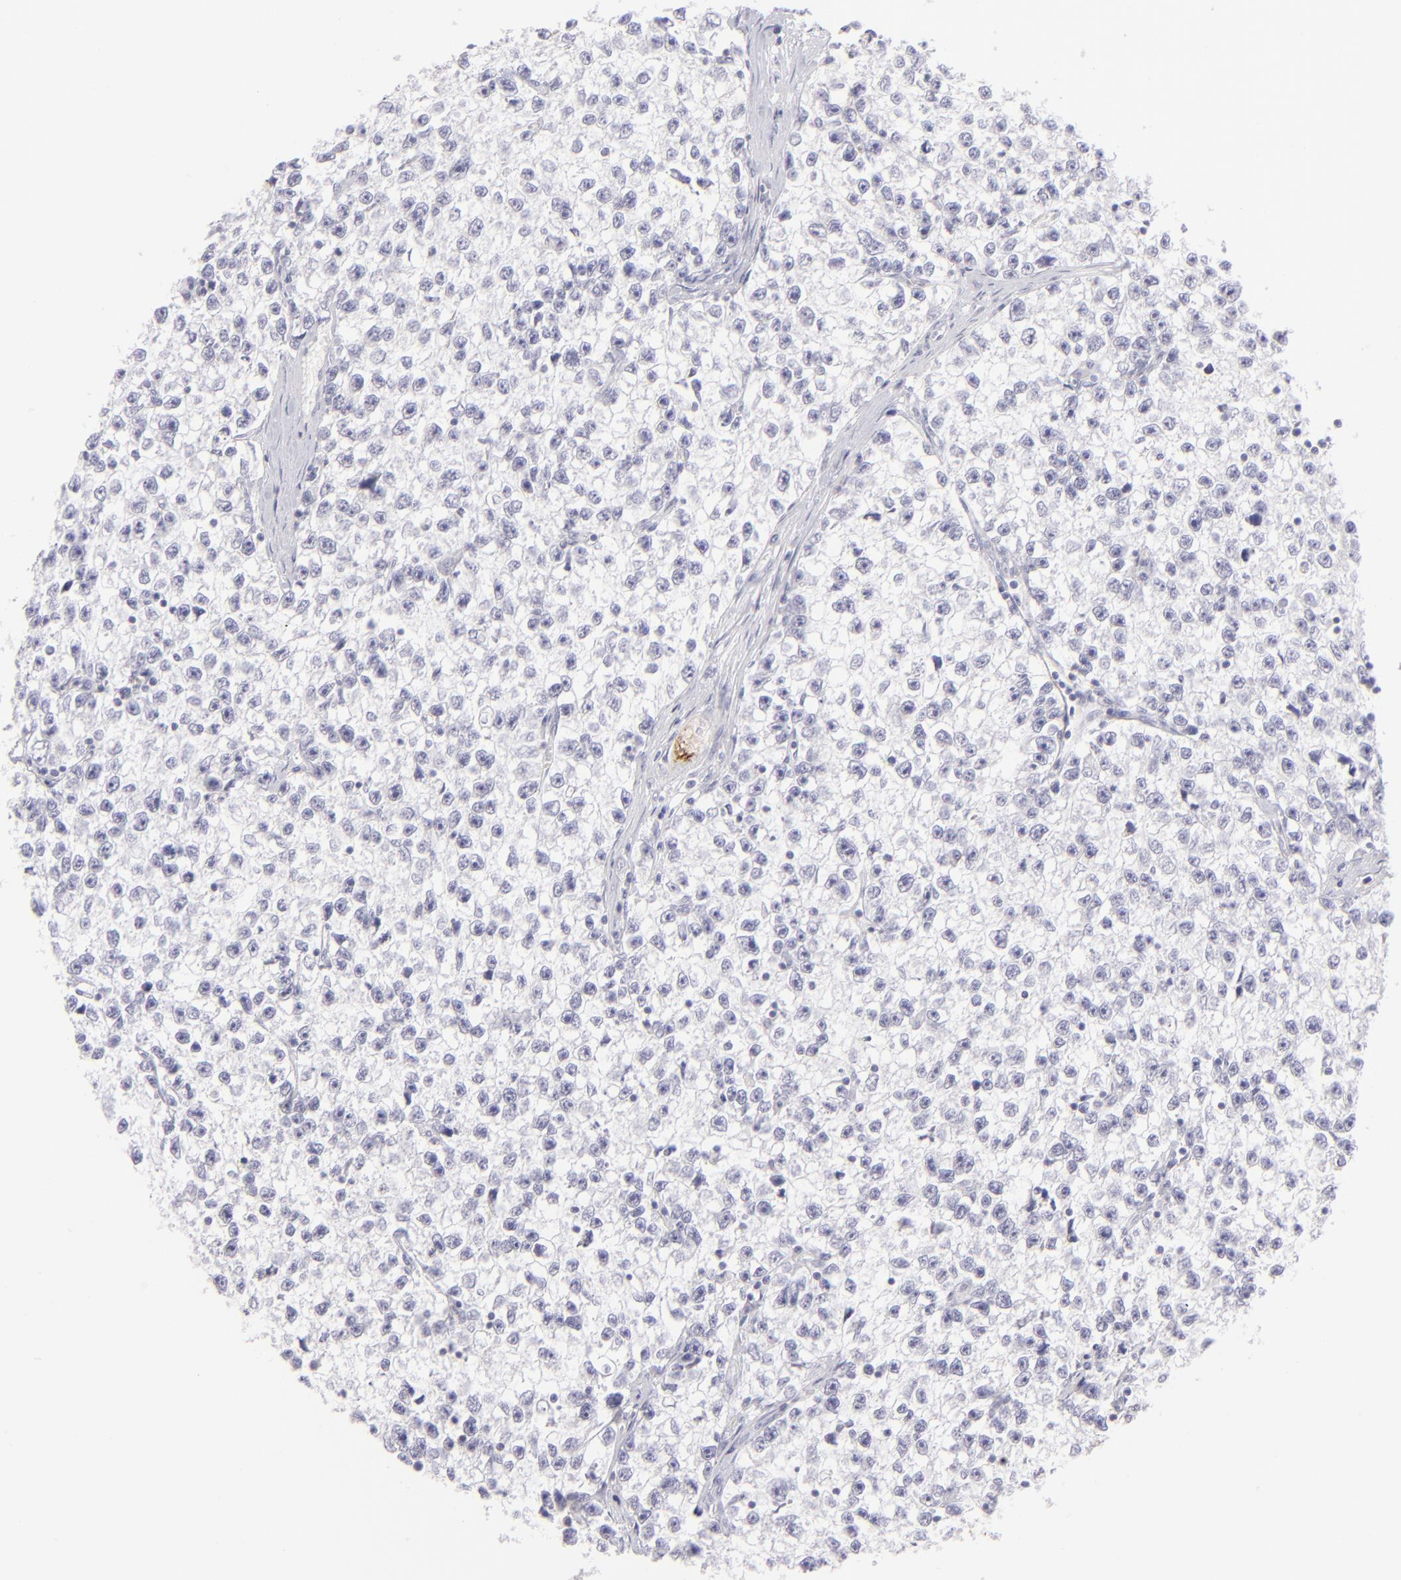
{"staining": {"intensity": "negative", "quantity": "none", "location": "none"}, "tissue": "testis cancer", "cell_type": "Tumor cells", "image_type": "cancer", "snomed": [{"axis": "morphology", "description": "Seminoma, NOS"}, {"axis": "morphology", "description": "Carcinoma, Embryonal, NOS"}, {"axis": "topography", "description": "Testis"}], "caption": "There is no significant staining in tumor cells of testis cancer.", "gene": "CLDN4", "patient": {"sex": "male", "age": 30}}